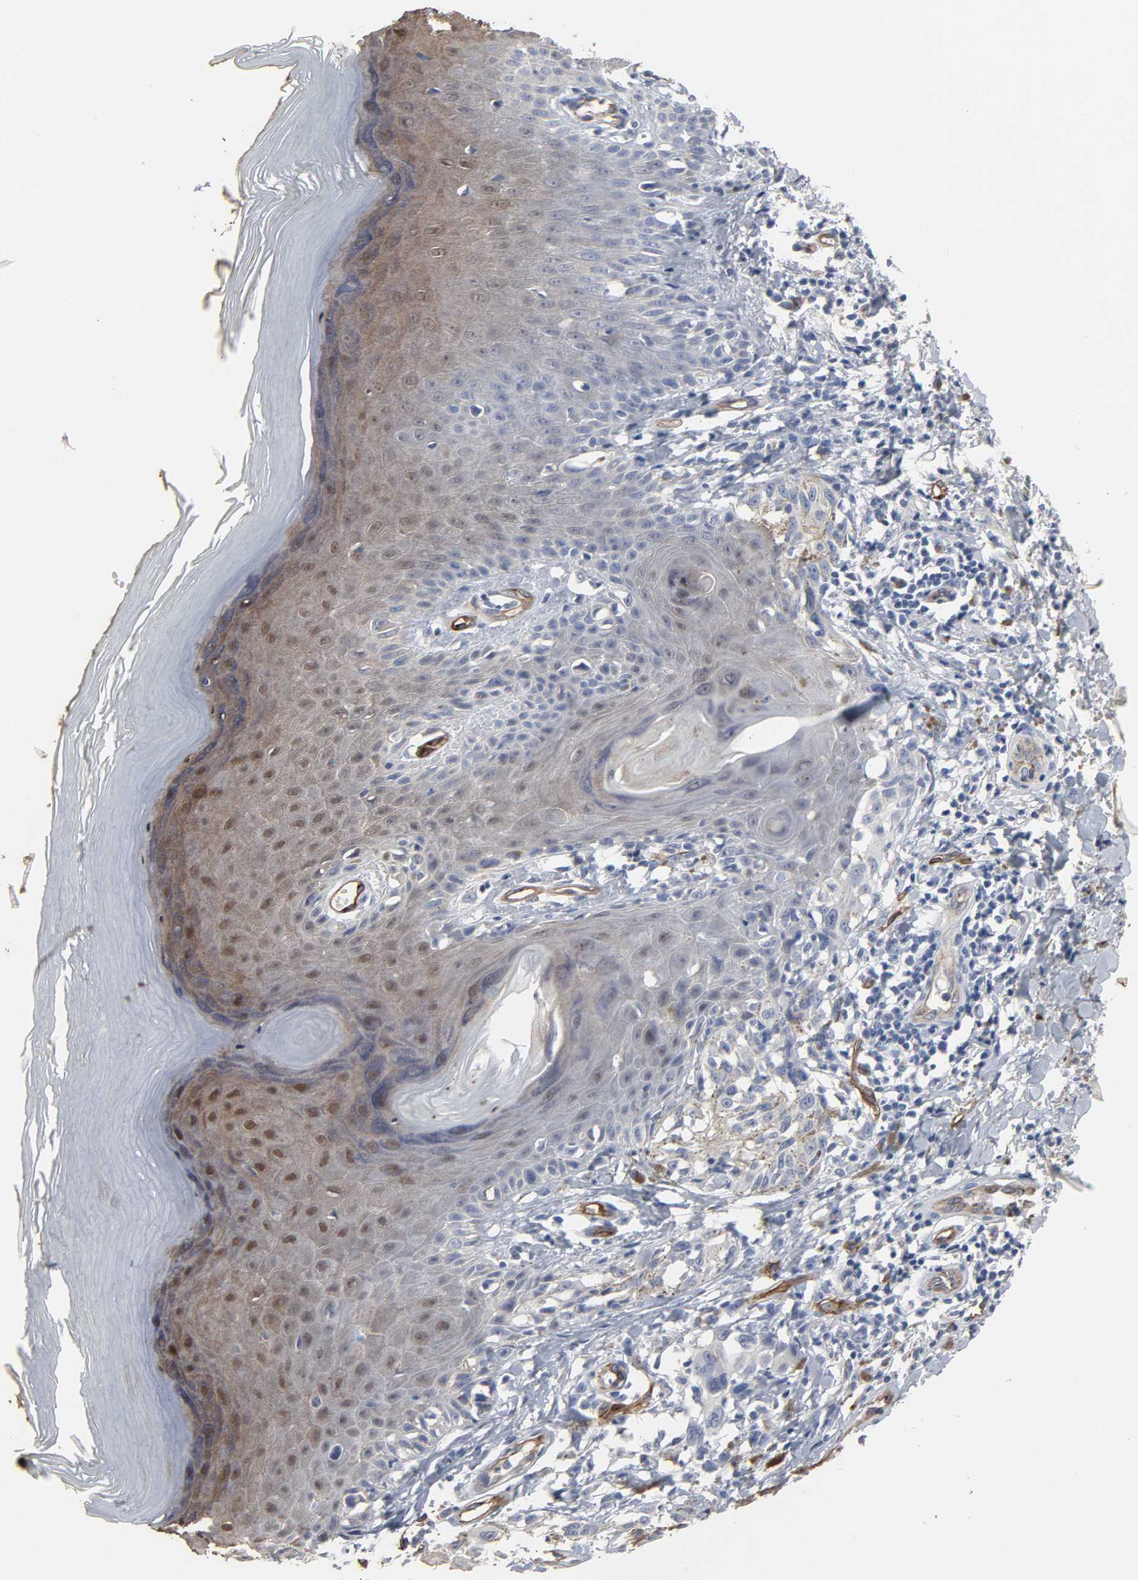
{"staining": {"intensity": "negative", "quantity": "none", "location": "none"}, "tissue": "melanoma", "cell_type": "Tumor cells", "image_type": "cancer", "snomed": [{"axis": "morphology", "description": "Malignant melanoma, NOS"}, {"axis": "topography", "description": "Skin"}], "caption": "IHC of human malignant melanoma displays no positivity in tumor cells.", "gene": "KDR", "patient": {"sex": "female", "age": 77}}